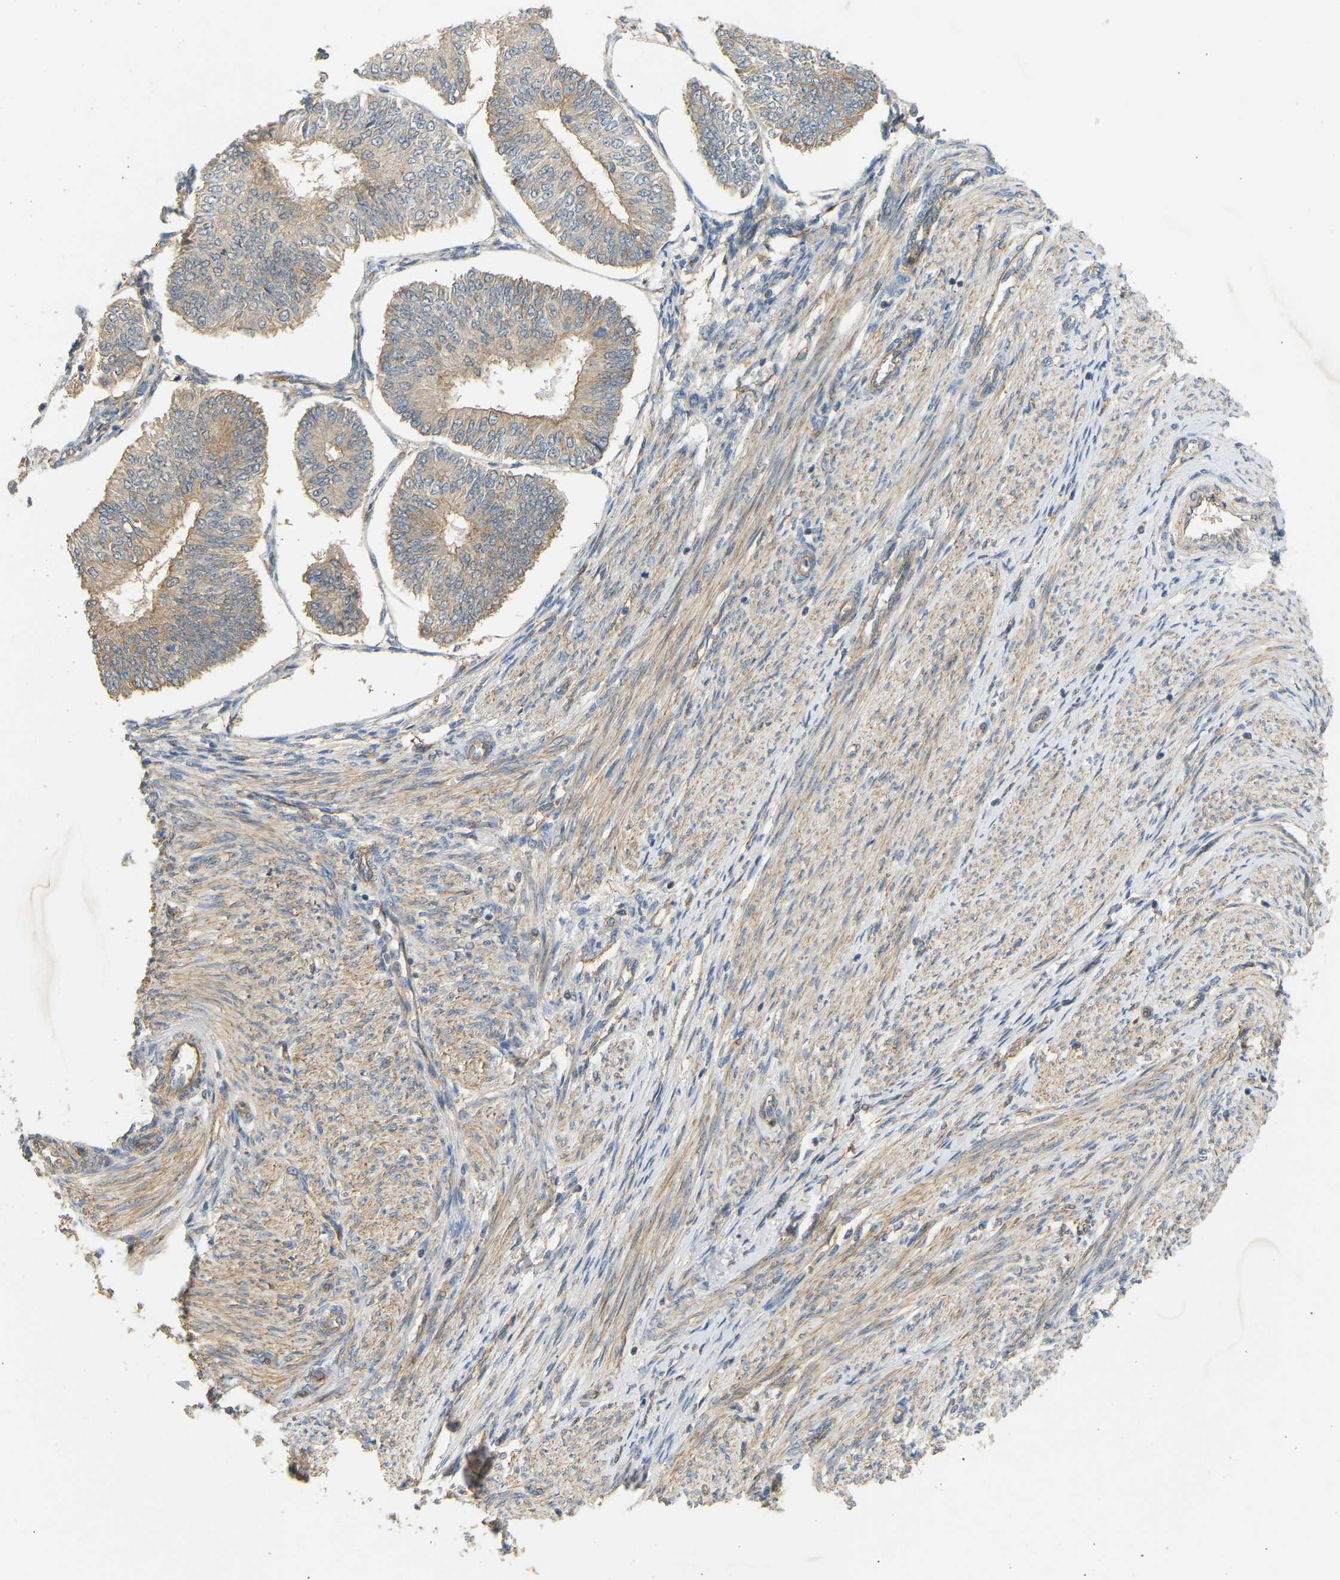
{"staining": {"intensity": "weak", "quantity": "<25%", "location": "cytoplasmic/membranous"}, "tissue": "endometrial cancer", "cell_type": "Tumor cells", "image_type": "cancer", "snomed": [{"axis": "morphology", "description": "Adenocarcinoma, NOS"}, {"axis": "topography", "description": "Endometrium"}], "caption": "The photomicrograph displays no significant expression in tumor cells of adenocarcinoma (endometrial).", "gene": "RGL1", "patient": {"sex": "female", "age": 58}}